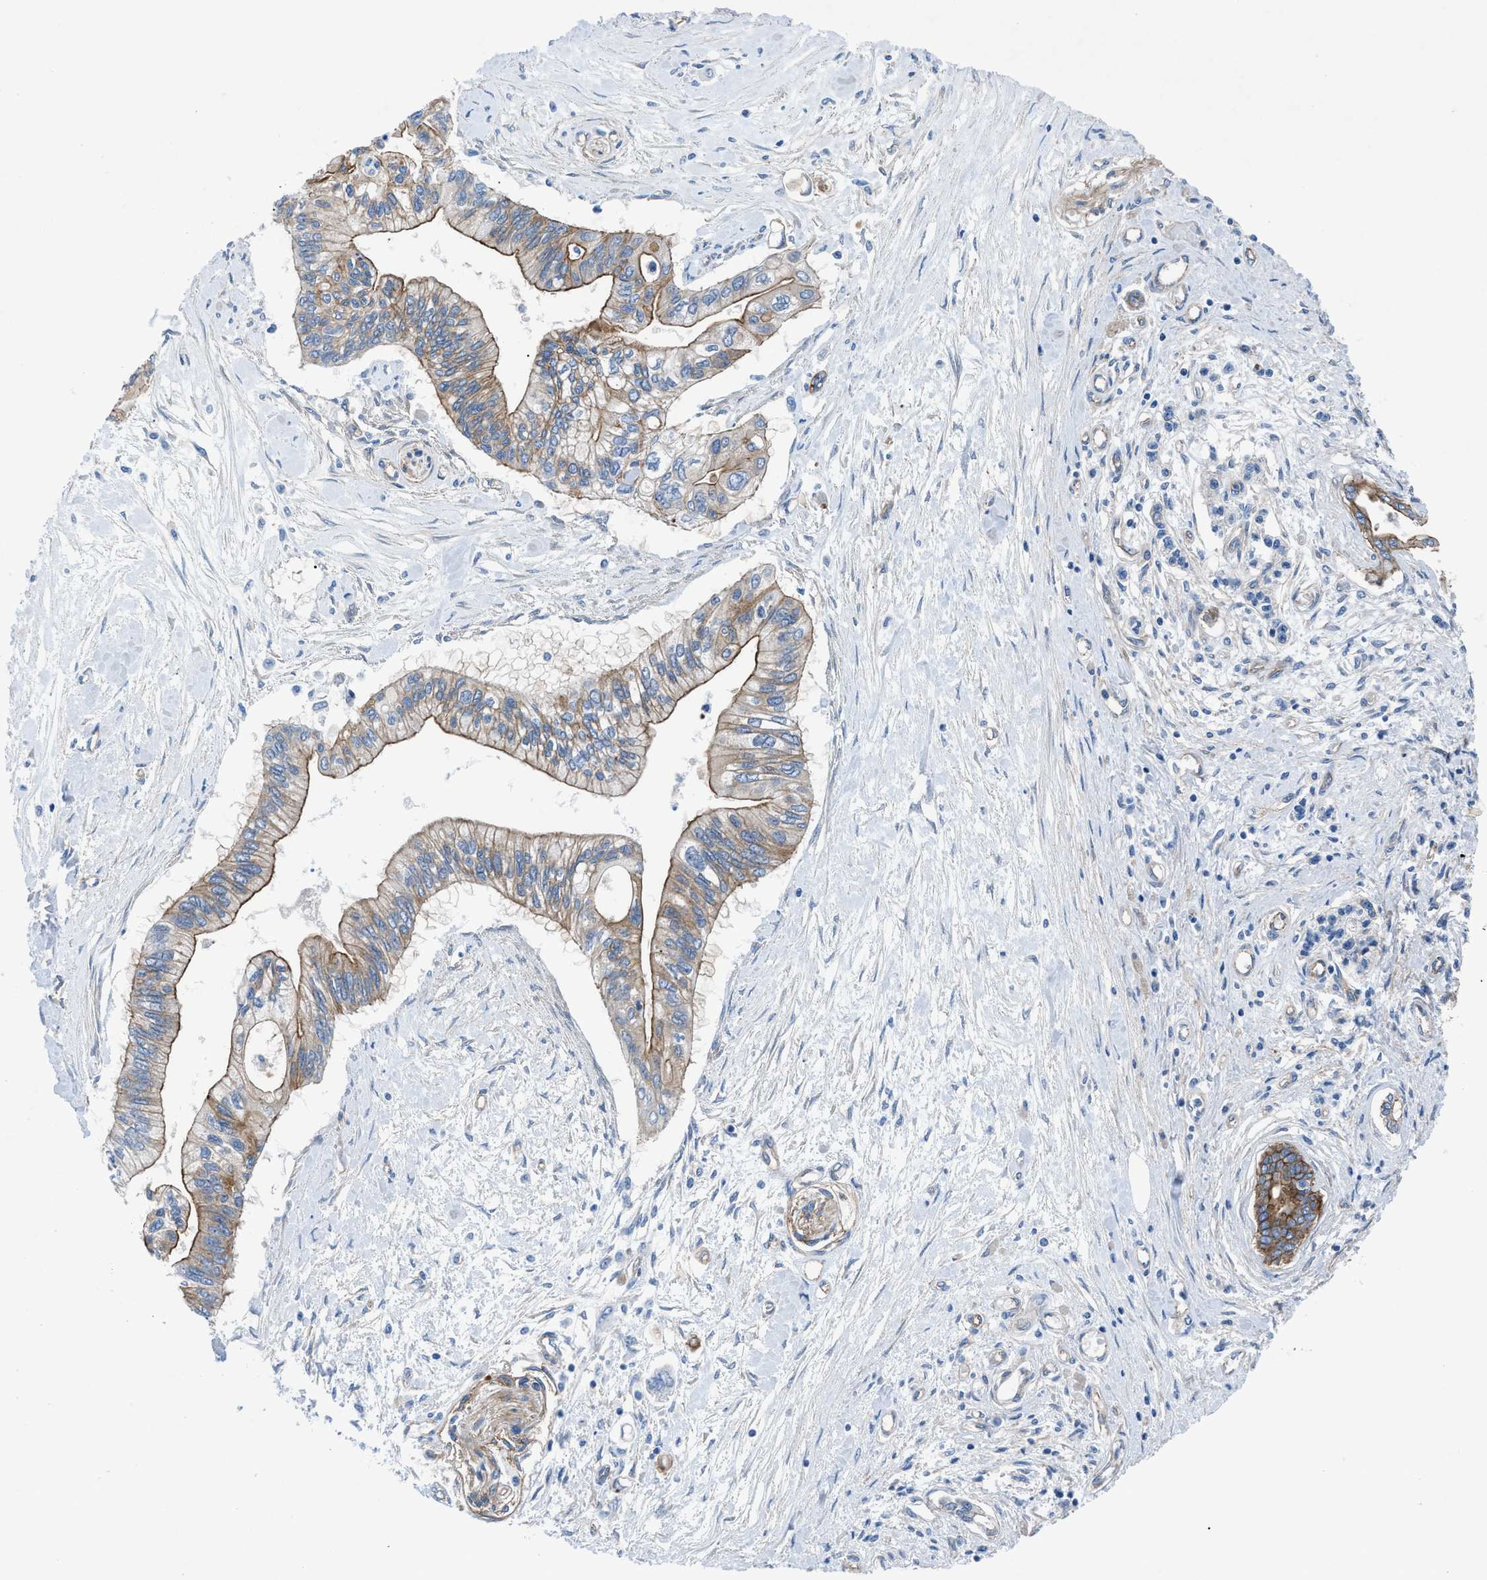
{"staining": {"intensity": "moderate", "quantity": ">75%", "location": "cytoplasmic/membranous"}, "tissue": "pancreatic cancer", "cell_type": "Tumor cells", "image_type": "cancer", "snomed": [{"axis": "morphology", "description": "Adenocarcinoma, NOS"}, {"axis": "topography", "description": "Pancreas"}], "caption": "IHC image of human pancreatic adenocarcinoma stained for a protein (brown), which demonstrates medium levels of moderate cytoplasmic/membranous staining in approximately >75% of tumor cells.", "gene": "TRIP4", "patient": {"sex": "female", "age": 77}}